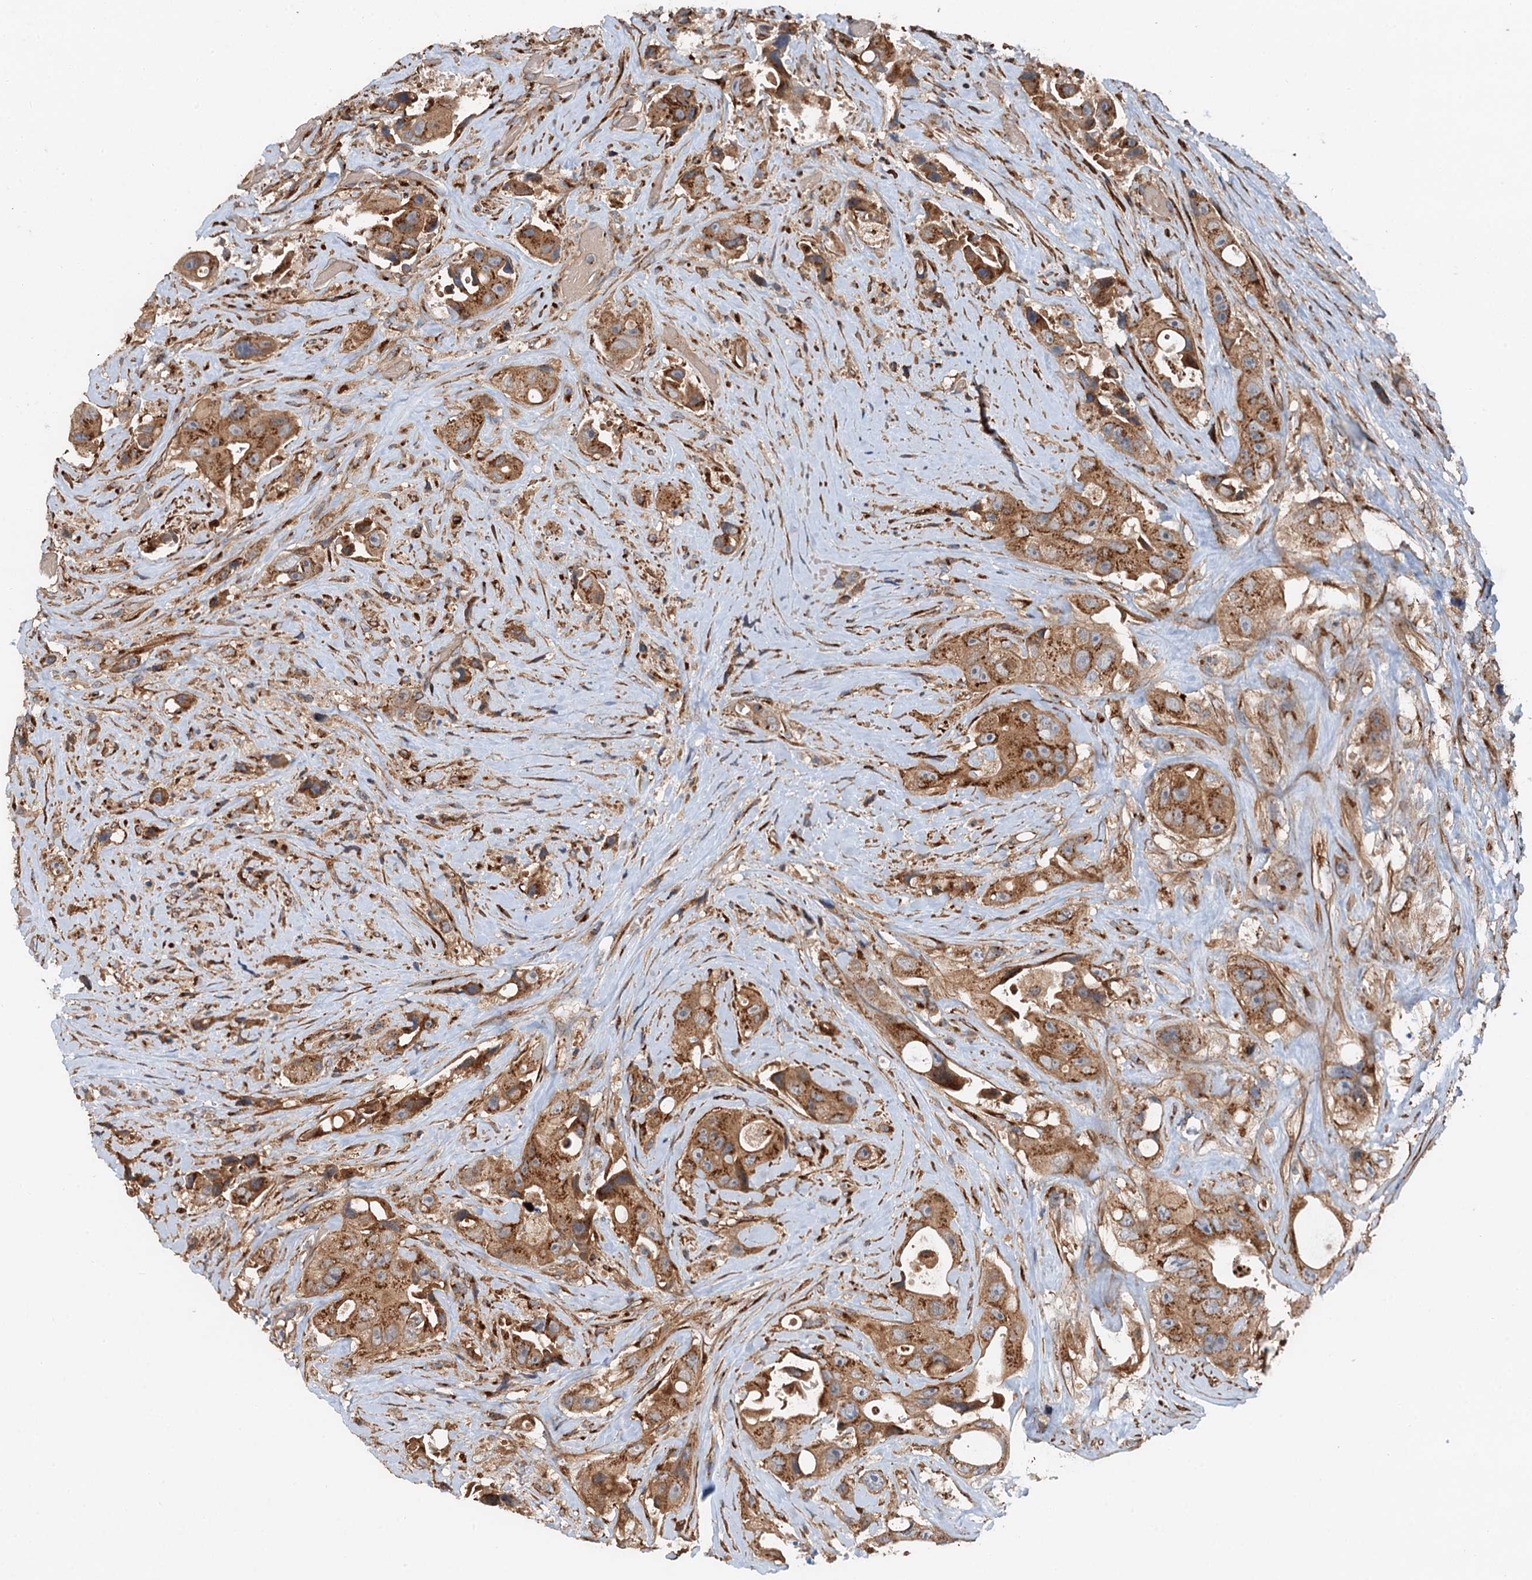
{"staining": {"intensity": "moderate", "quantity": ">75%", "location": "cytoplasmic/membranous"}, "tissue": "colorectal cancer", "cell_type": "Tumor cells", "image_type": "cancer", "snomed": [{"axis": "morphology", "description": "Adenocarcinoma, NOS"}, {"axis": "topography", "description": "Colon"}], "caption": "Immunohistochemistry (IHC) (DAB (3,3'-diaminobenzidine)) staining of human colorectal adenocarcinoma reveals moderate cytoplasmic/membranous protein staining in about >75% of tumor cells. (Stains: DAB in brown, nuclei in blue, Microscopy: brightfield microscopy at high magnification).", "gene": "ANKRD26", "patient": {"sex": "female", "age": 46}}